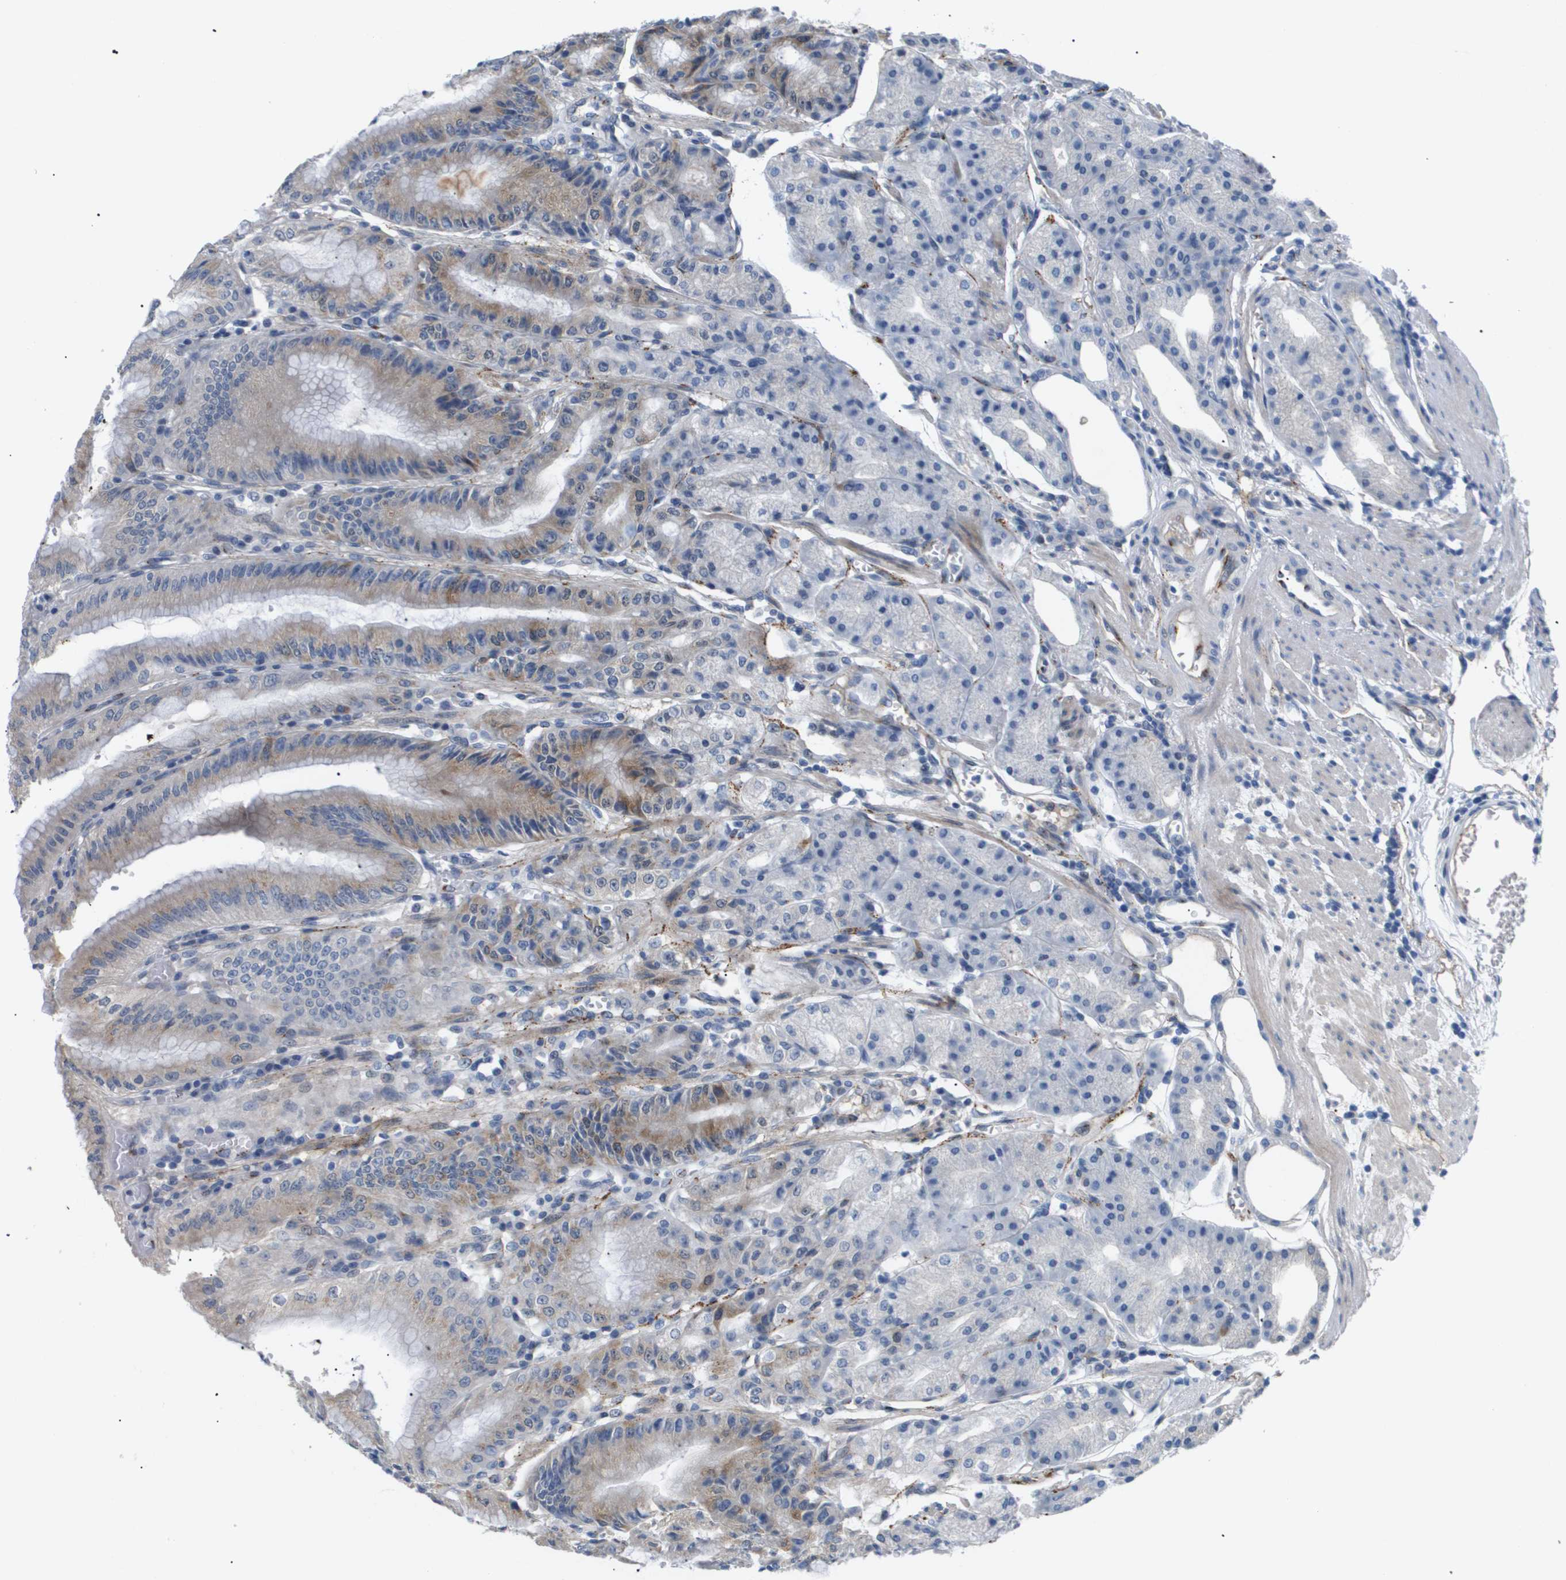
{"staining": {"intensity": "moderate", "quantity": "25%-75%", "location": "cytoplasmic/membranous"}, "tissue": "stomach", "cell_type": "Glandular cells", "image_type": "normal", "snomed": [{"axis": "morphology", "description": "Normal tissue, NOS"}, {"axis": "topography", "description": "Stomach, lower"}], "caption": "IHC of benign stomach exhibits medium levels of moderate cytoplasmic/membranous expression in approximately 25%-75% of glandular cells.", "gene": "OTUD5", "patient": {"sex": "male", "age": 71}}